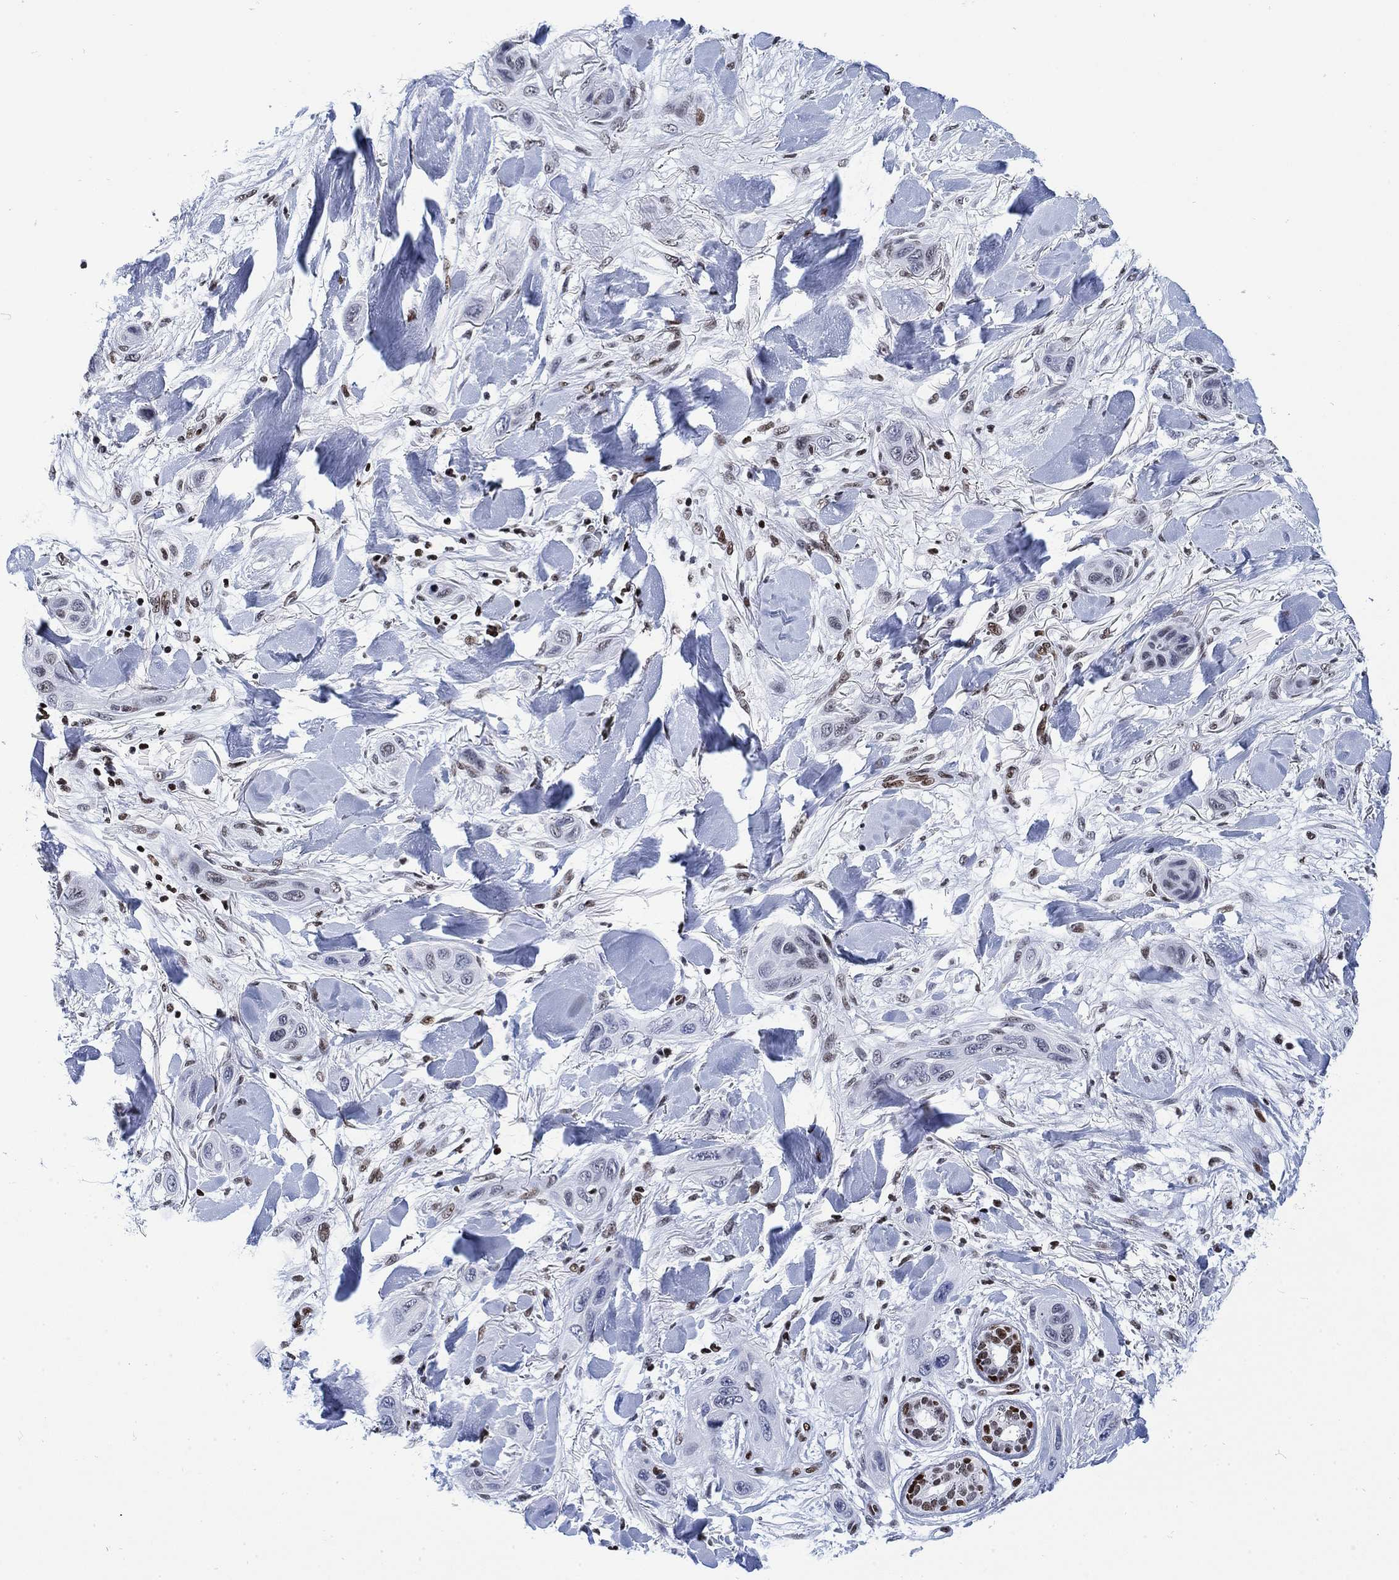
{"staining": {"intensity": "negative", "quantity": "none", "location": "none"}, "tissue": "skin cancer", "cell_type": "Tumor cells", "image_type": "cancer", "snomed": [{"axis": "morphology", "description": "Squamous cell carcinoma, NOS"}, {"axis": "topography", "description": "Skin"}], "caption": "A high-resolution image shows IHC staining of skin squamous cell carcinoma, which exhibits no significant expression in tumor cells.", "gene": "H1-10", "patient": {"sex": "male", "age": 78}}